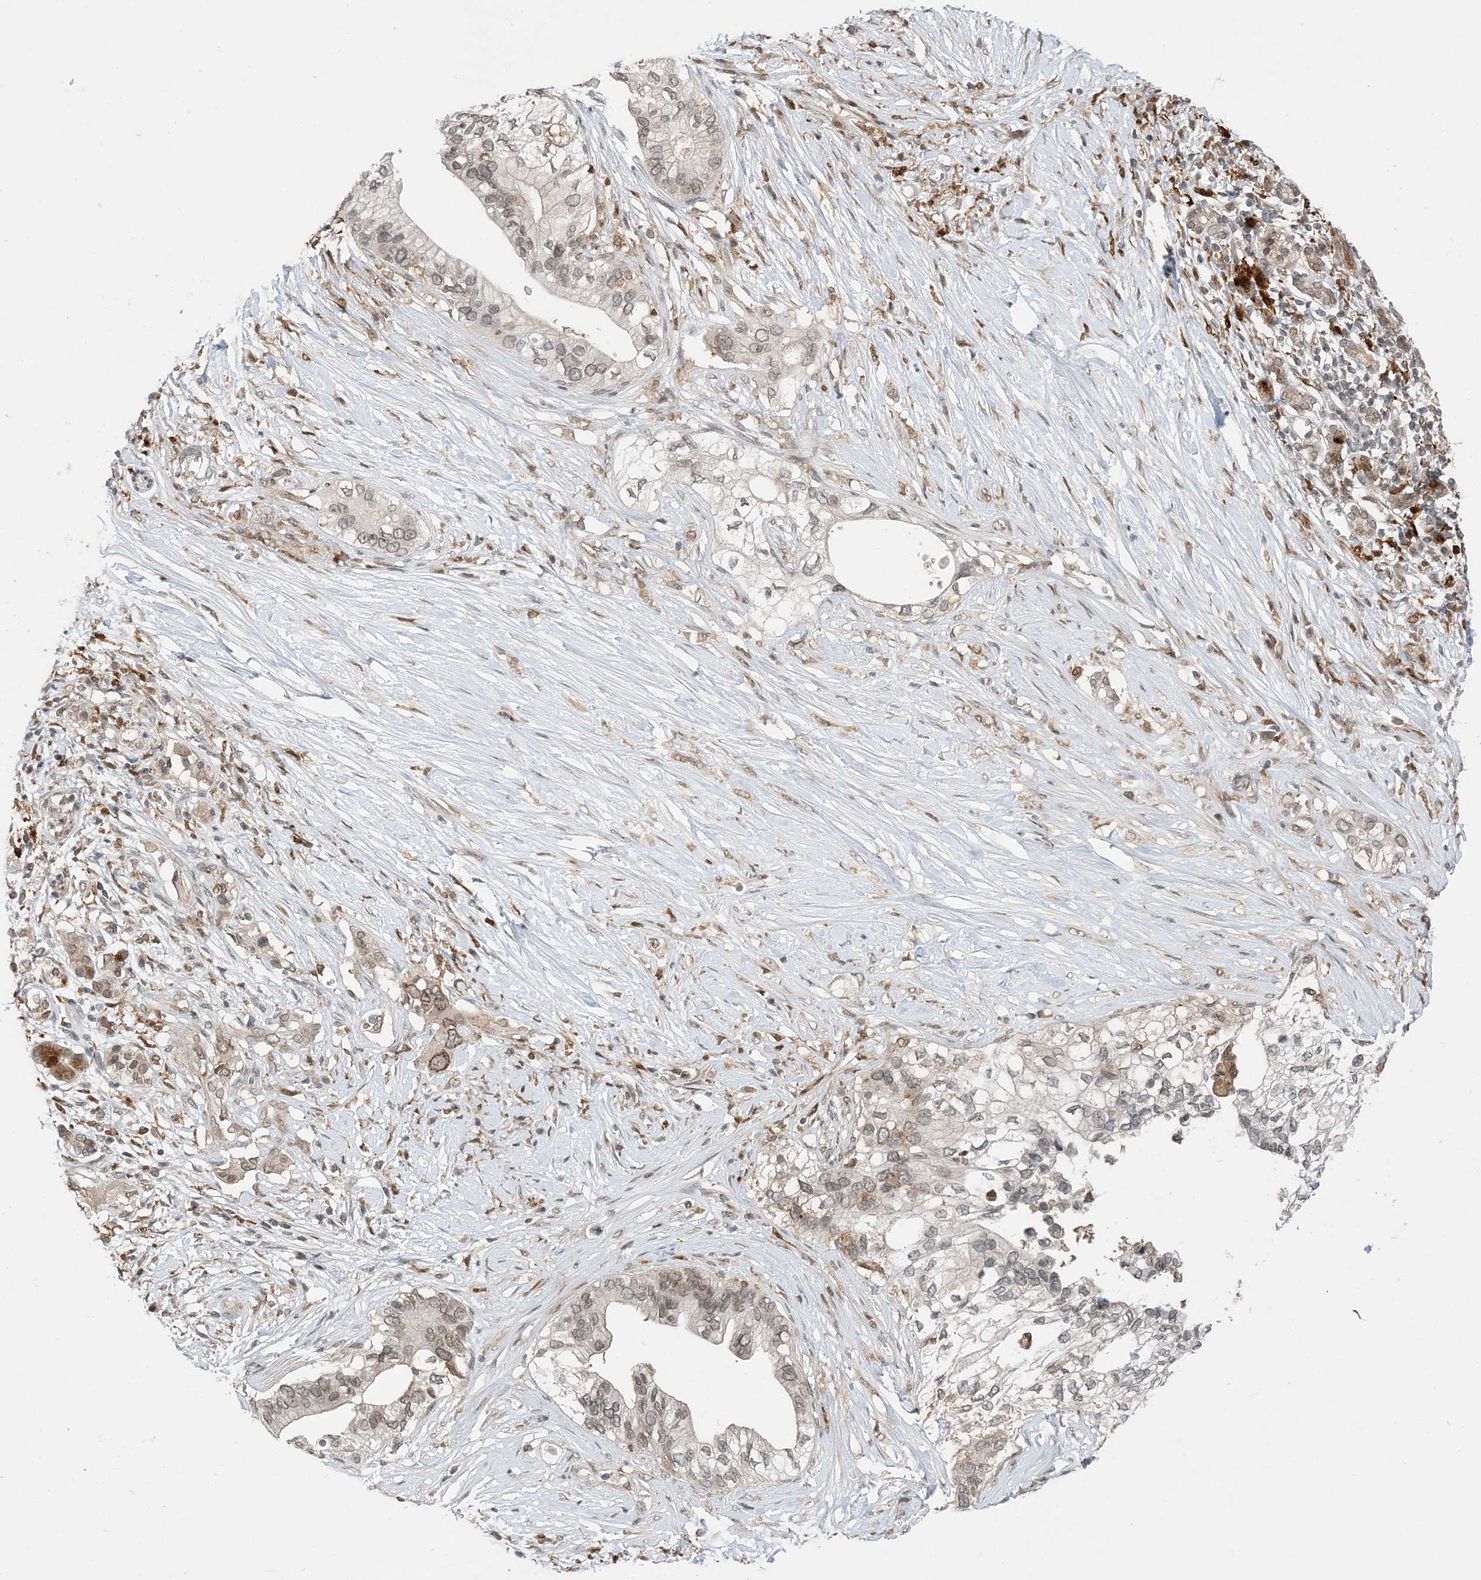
{"staining": {"intensity": "weak", "quantity": "25%-75%", "location": "cytoplasmic/membranous,nuclear"}, "tissue": "pancreatic cancer", "cell_type": "Tumor cells", "image_type": "cancer", "snomed": [{"axis": "morphology", "description": "Normal tissue, NOS"}, {"axis": "morphology", "description": "Adenocarcinoma, NOS"}, {"axis": "topography", "description": "Pancreas"}, {"axis": "topography", "description": "Peripheral nerve tissue"}], "caption": "Pancreatic cancer (adenocarcinoma) tissue reveals weak cytoplasmic/membranous and nuclear staining in about 25%-75% of tumor cells", "gene": "NAGK", "patient": {"sex": "male", "age": 59}}